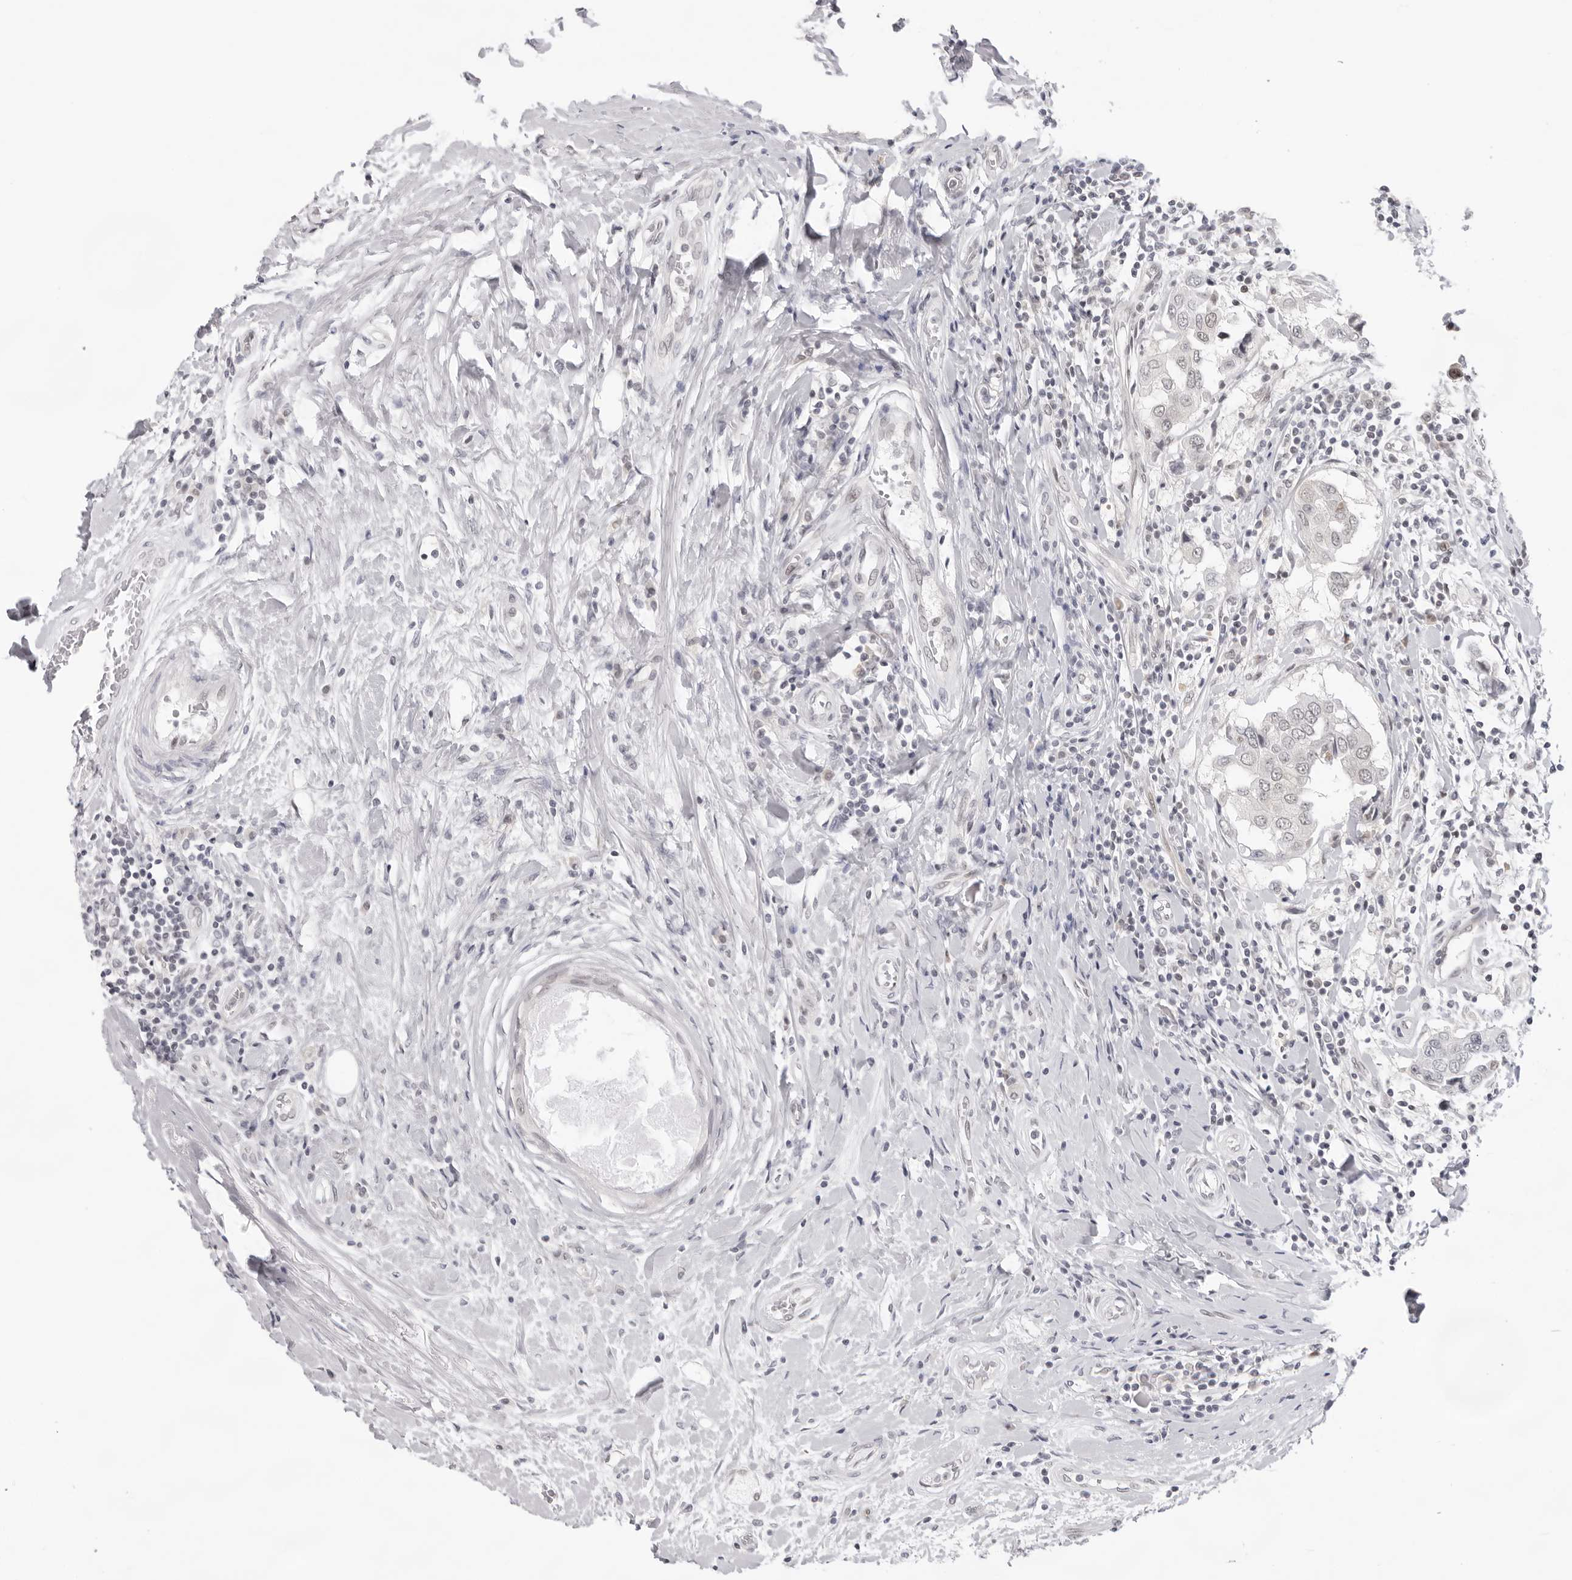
{"staining": {"intensity": "negative", "quantity": "none", "location": "none"}, "tissue": "breast cancer", "cell_type": "Tumor cells", "image_type": "cancer", "snomed": [{"axis": "morphology", "description": "Duct carcinoma"}, {"axis": "topography", "description": "Breast"}], "caption": "The image displays no staining of tumor cells in infiltrating ductal carcinoma (breast).", "gene": "CASP7", "patient": {"sex": "female", "age": 27}}